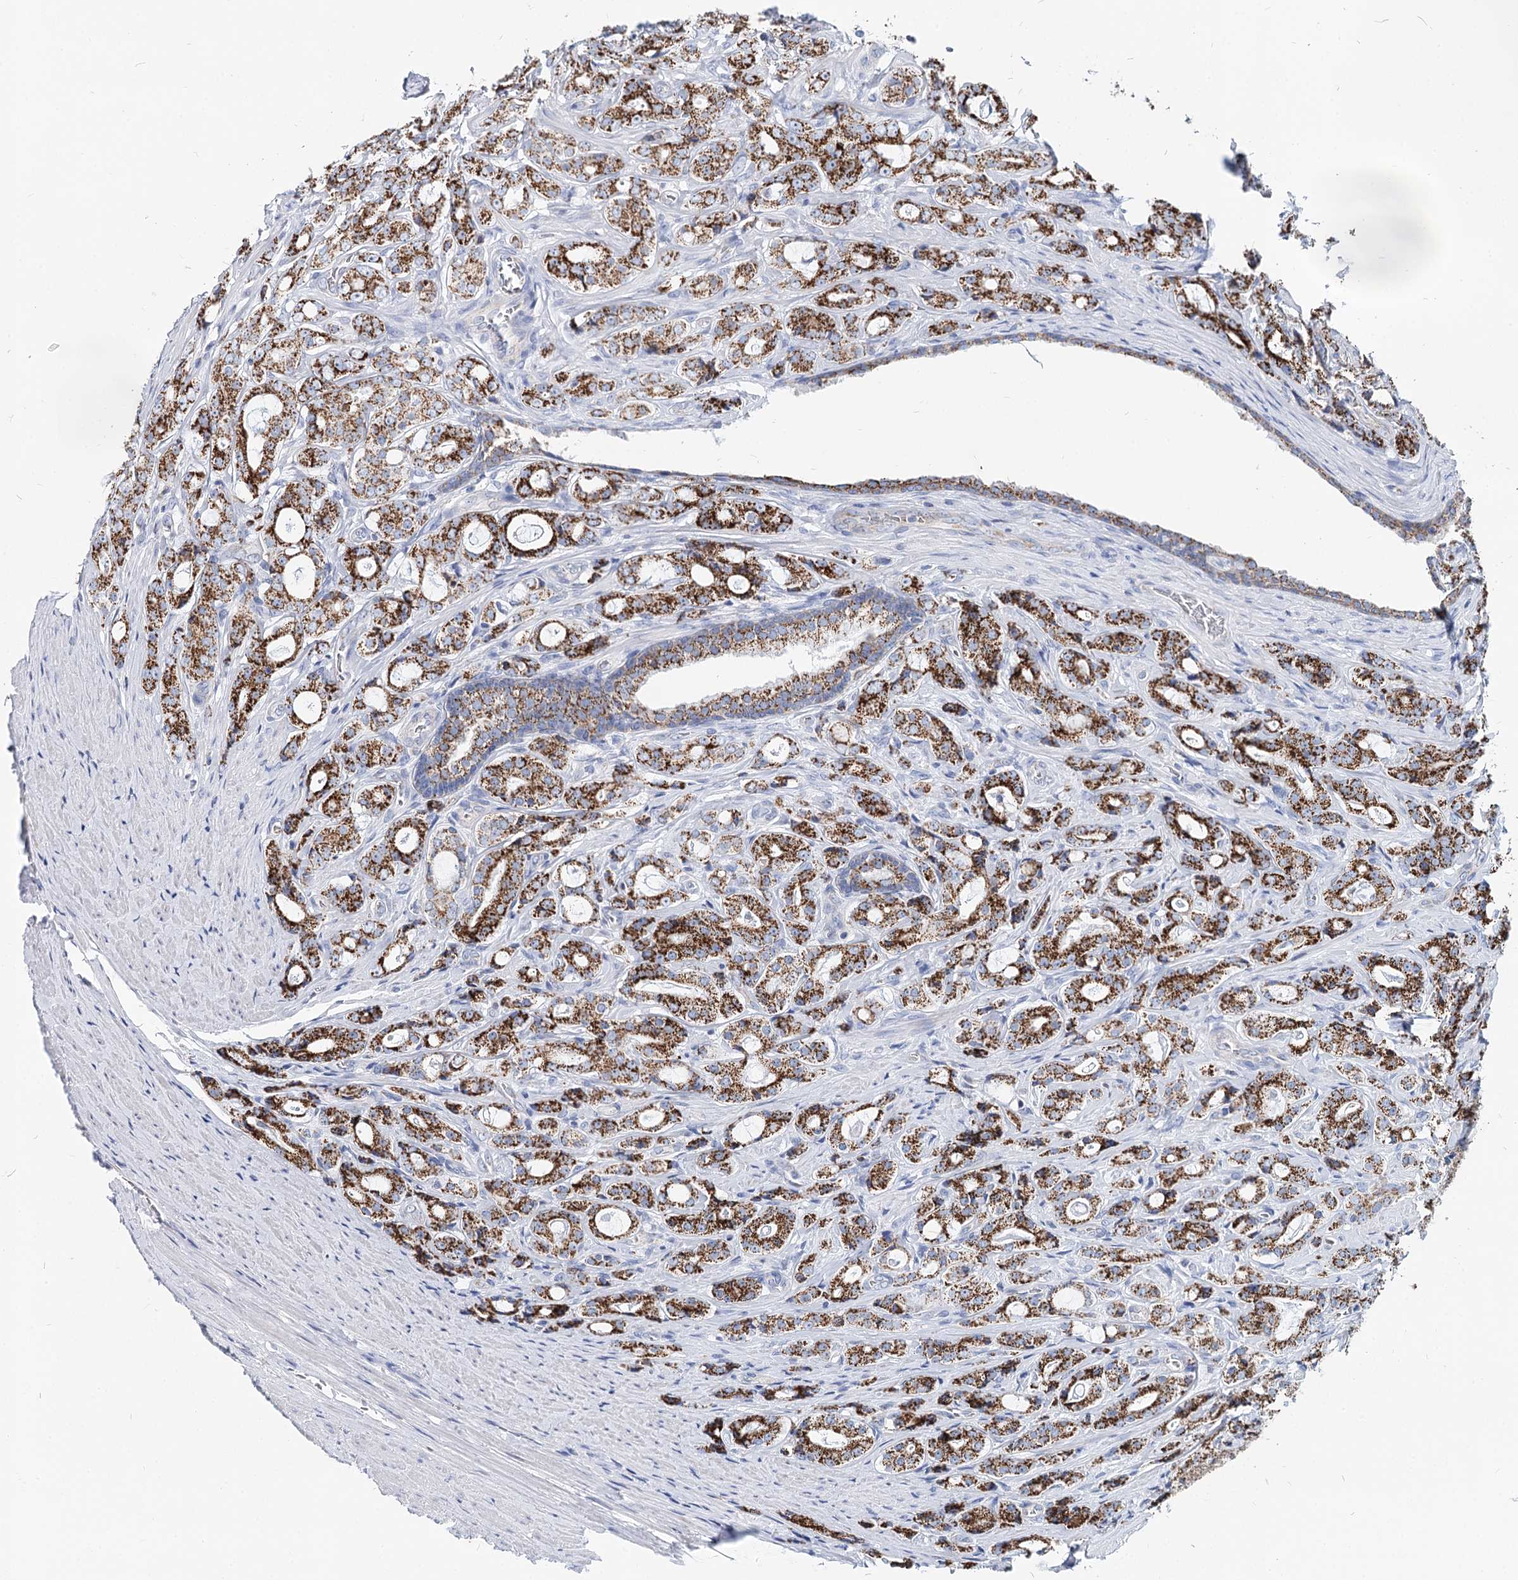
{"staining": {"intensity": "strong", "quantity": ">75%", "location": "cytoplasmic/membranous"}, "tissue": "prostate cancer", "cell_type": "Tumor cells", "image_type": "cancer", "snomed": [{"axis": "morphology", "description": "Adenocarcinoma, High grade"}, {"axis": "topography", "description": "Prostate"}], "caption": "Human adenocarcinoma (high-grade) (prostate) stained with a protein marker displays strong staining in tumor cells.", "gene": "MCCC2", "patient": {"sex": "male", "age": 63}}